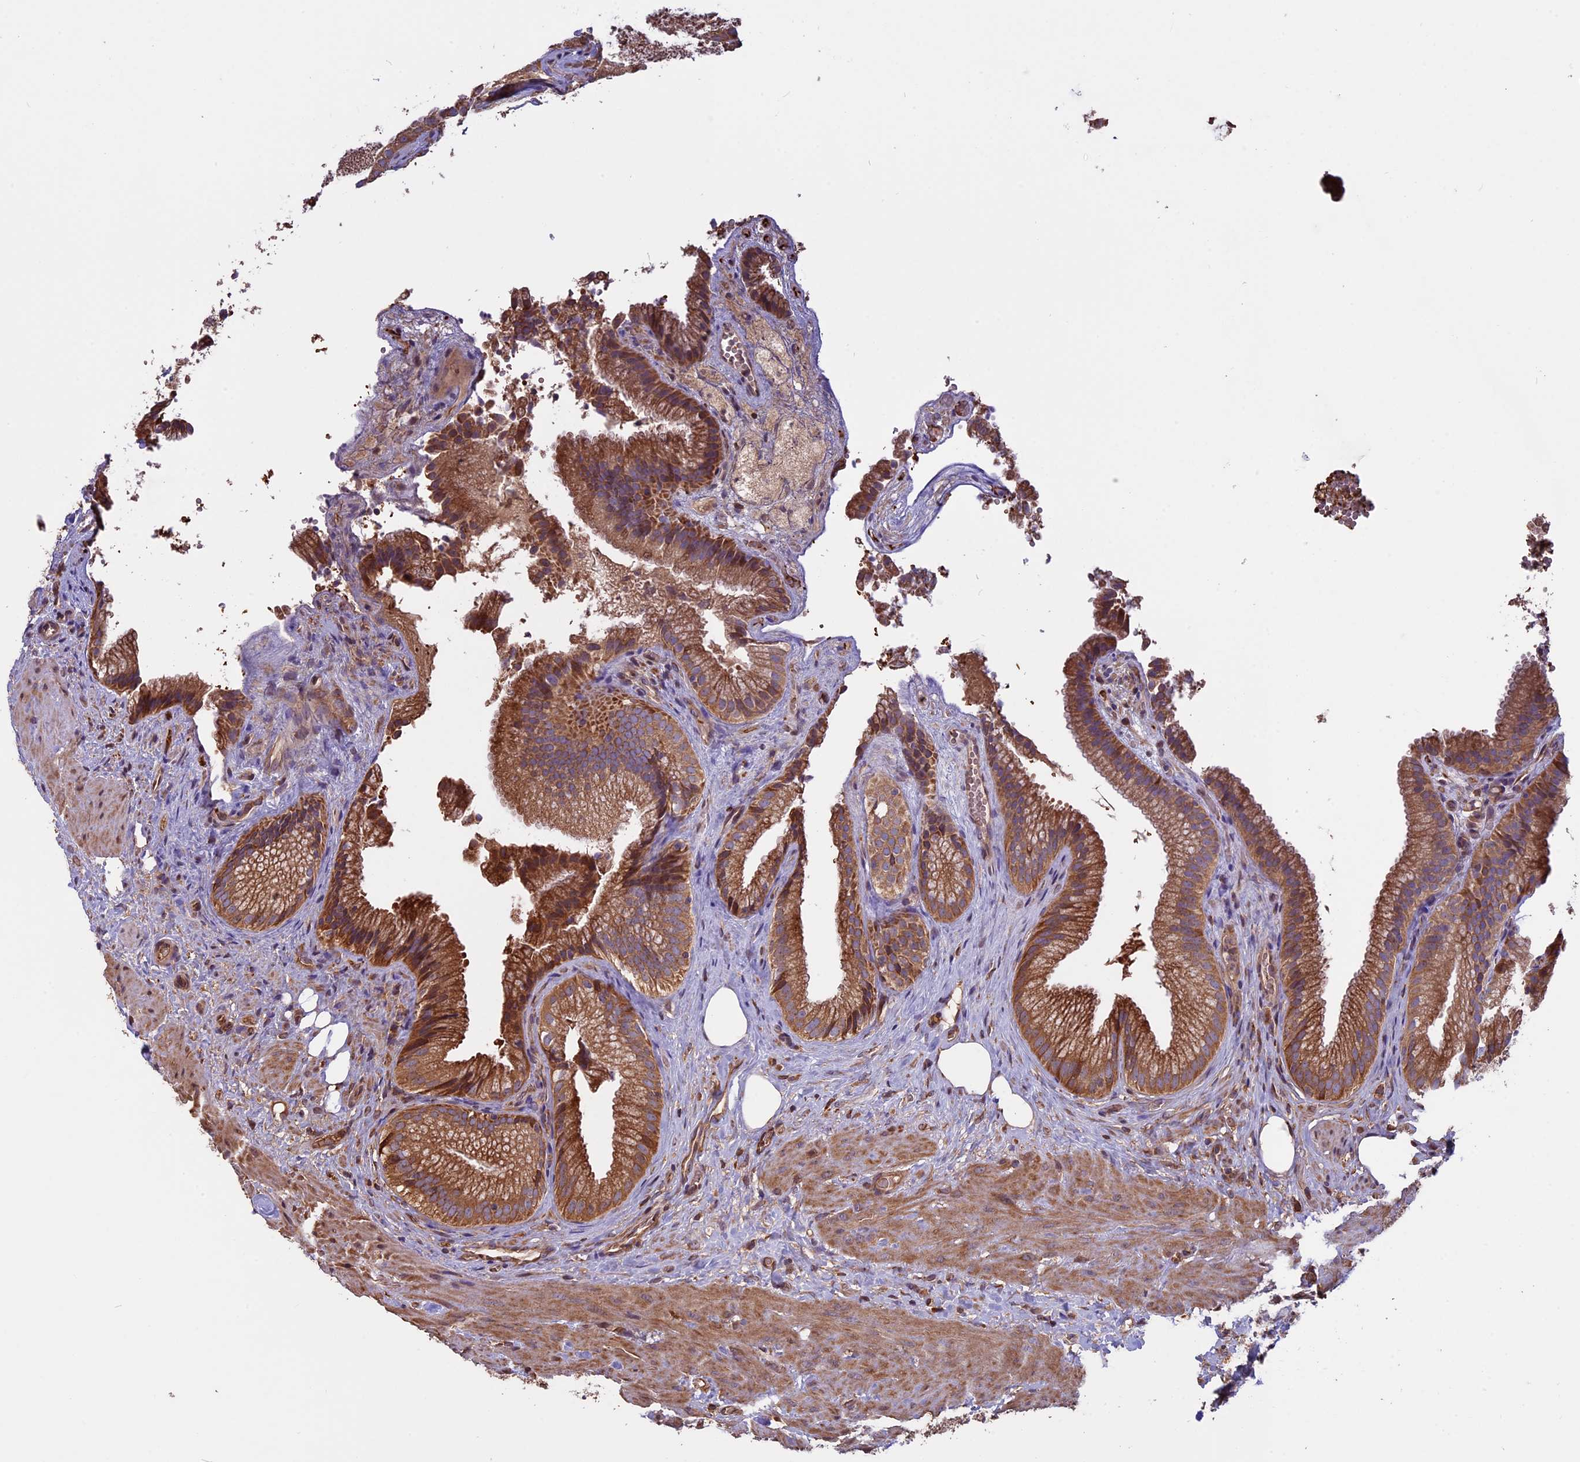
{"staining": {"intensity": "strong", "quantity": ">75%", "location": "cytoplasmic/membranous"}, "tissue": "gallbladder", "cell_type": "Glandular cells", "image_type": "normal", "snomed": [{"axis": "morphology", "description": "Normal tissue, NOS"}, {"axis": "morphology", "description": "Inflammation, NOS"}, {"axis": "topography", "description": "Gallbladder"}], "caption": "Immunohistochemistry (DAB) staining of unremarkable human gallbladder exhibits strong cytoplasmic/membranous protein positivity in about >75% of glandular cells.", "gene": "VWA3A", "patient": {"sex": "male", "age": 51}}